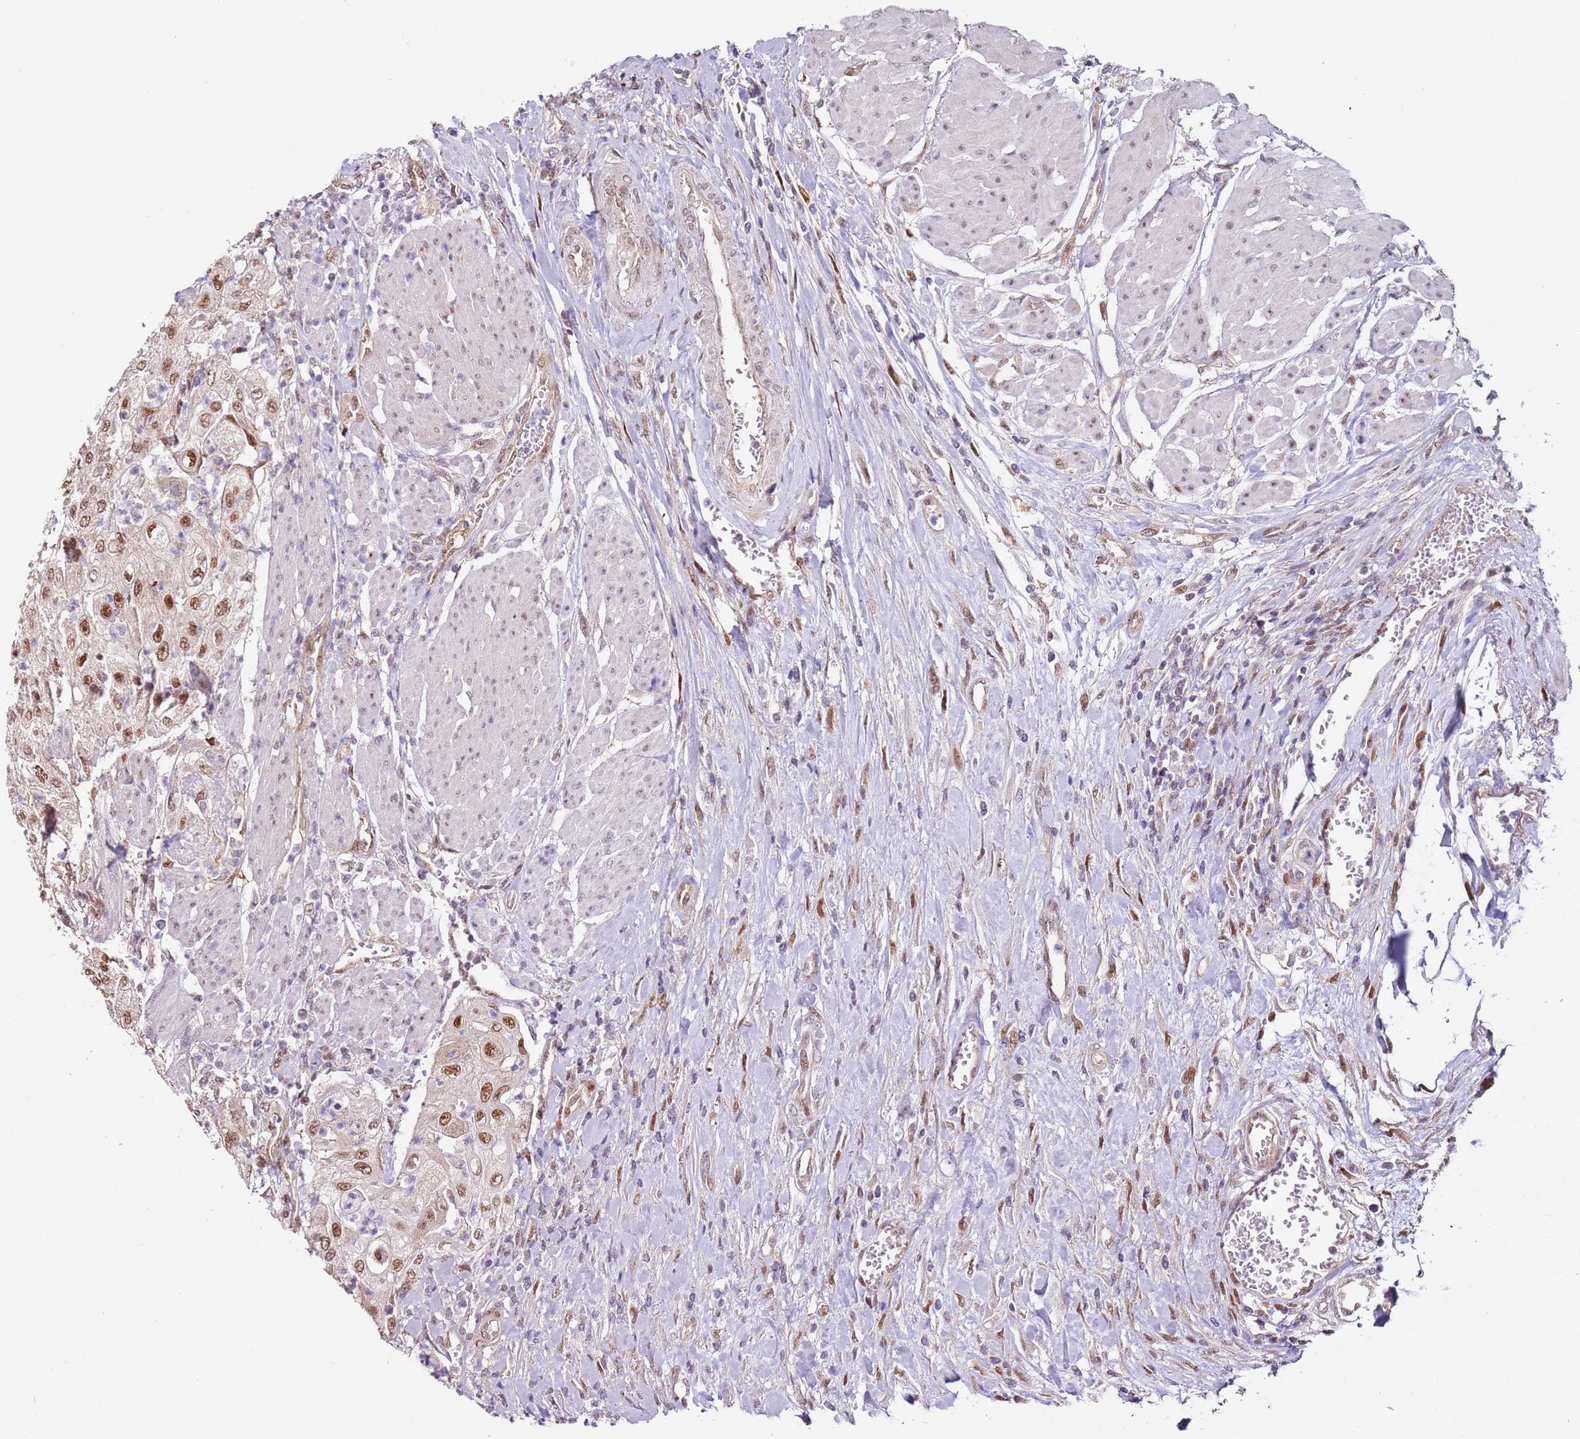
{"staining": {"intensity": "moderate", "quantity": ">75%", "location": "nuclear"}, "tissue": "urothelial cancer", "cell_type": "Tumor cells", "image_type": "cancer", "snomed": [{"axis": "morphology", "description": "Urothelial carcinoma, High grade"}, {"axis": "topography", "description": "Urinary bladder"}], "caption": "Tumor cells show medium levels of moderate nuclear staining in approximately >75% of cells in human high-grade urothelial carcinoma.", "gene": "PSMD4", "patient": {"sex": "female", "age": 79}}